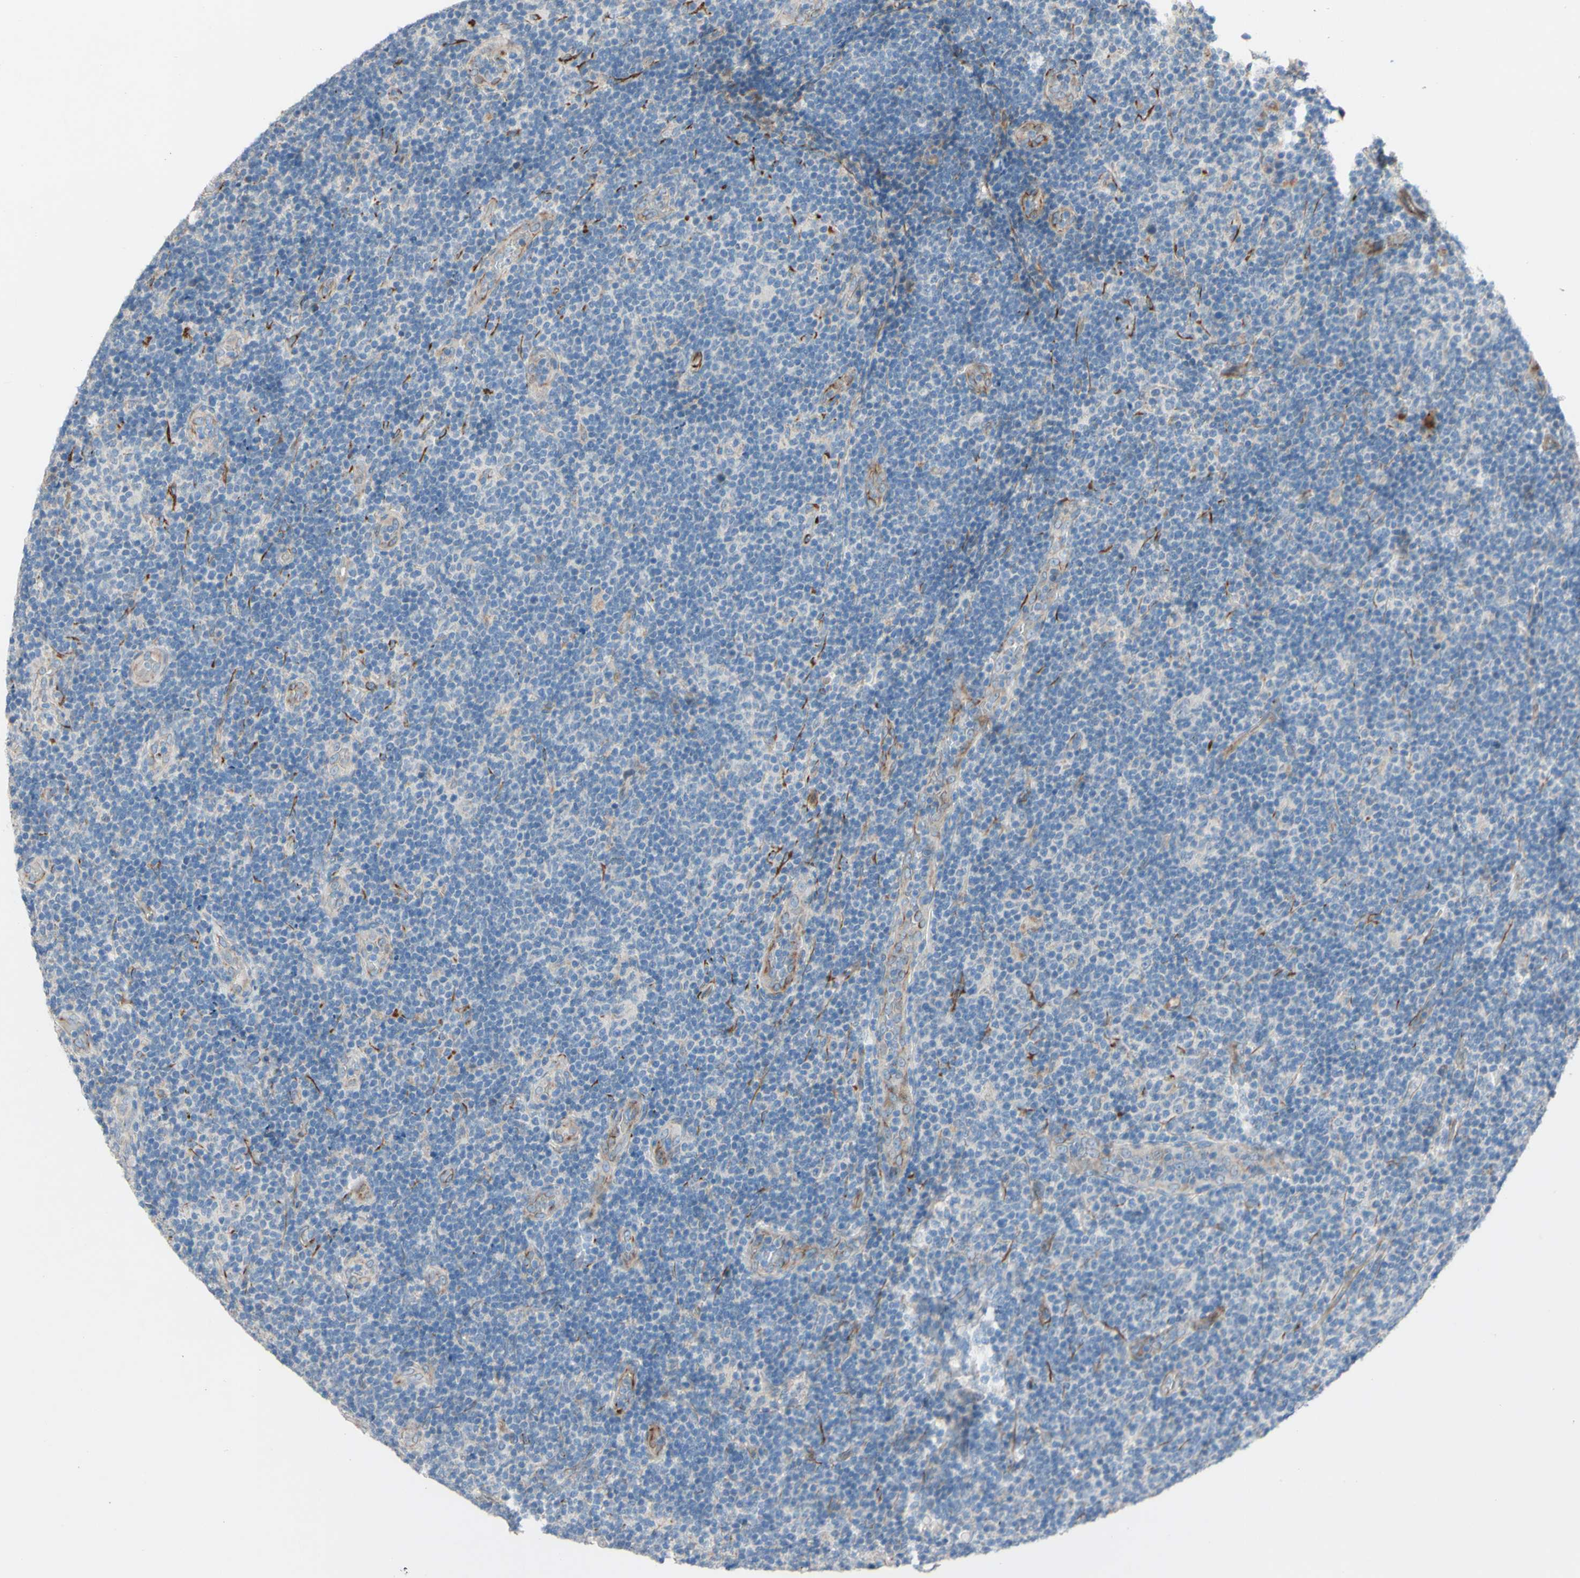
{"staining": {"intensity": "negative", "quantity": "none", "location": "none"}, "tissue": "lymphoma", "cell_type": "Tumor cells", "image_type": "cancer", "snomed": [{"axis": "morphology", "description": "Malignant lymphoma, non-Hodgkin's type, Low grade"}, {"axis": "topography", "description": "Lymph node"}], "caption": "Immunohistochemistry of human lymphoma displays no staining in tumor cells.", "gene": "CDCP1", "patient": {"sex": "male", "age": 83}}